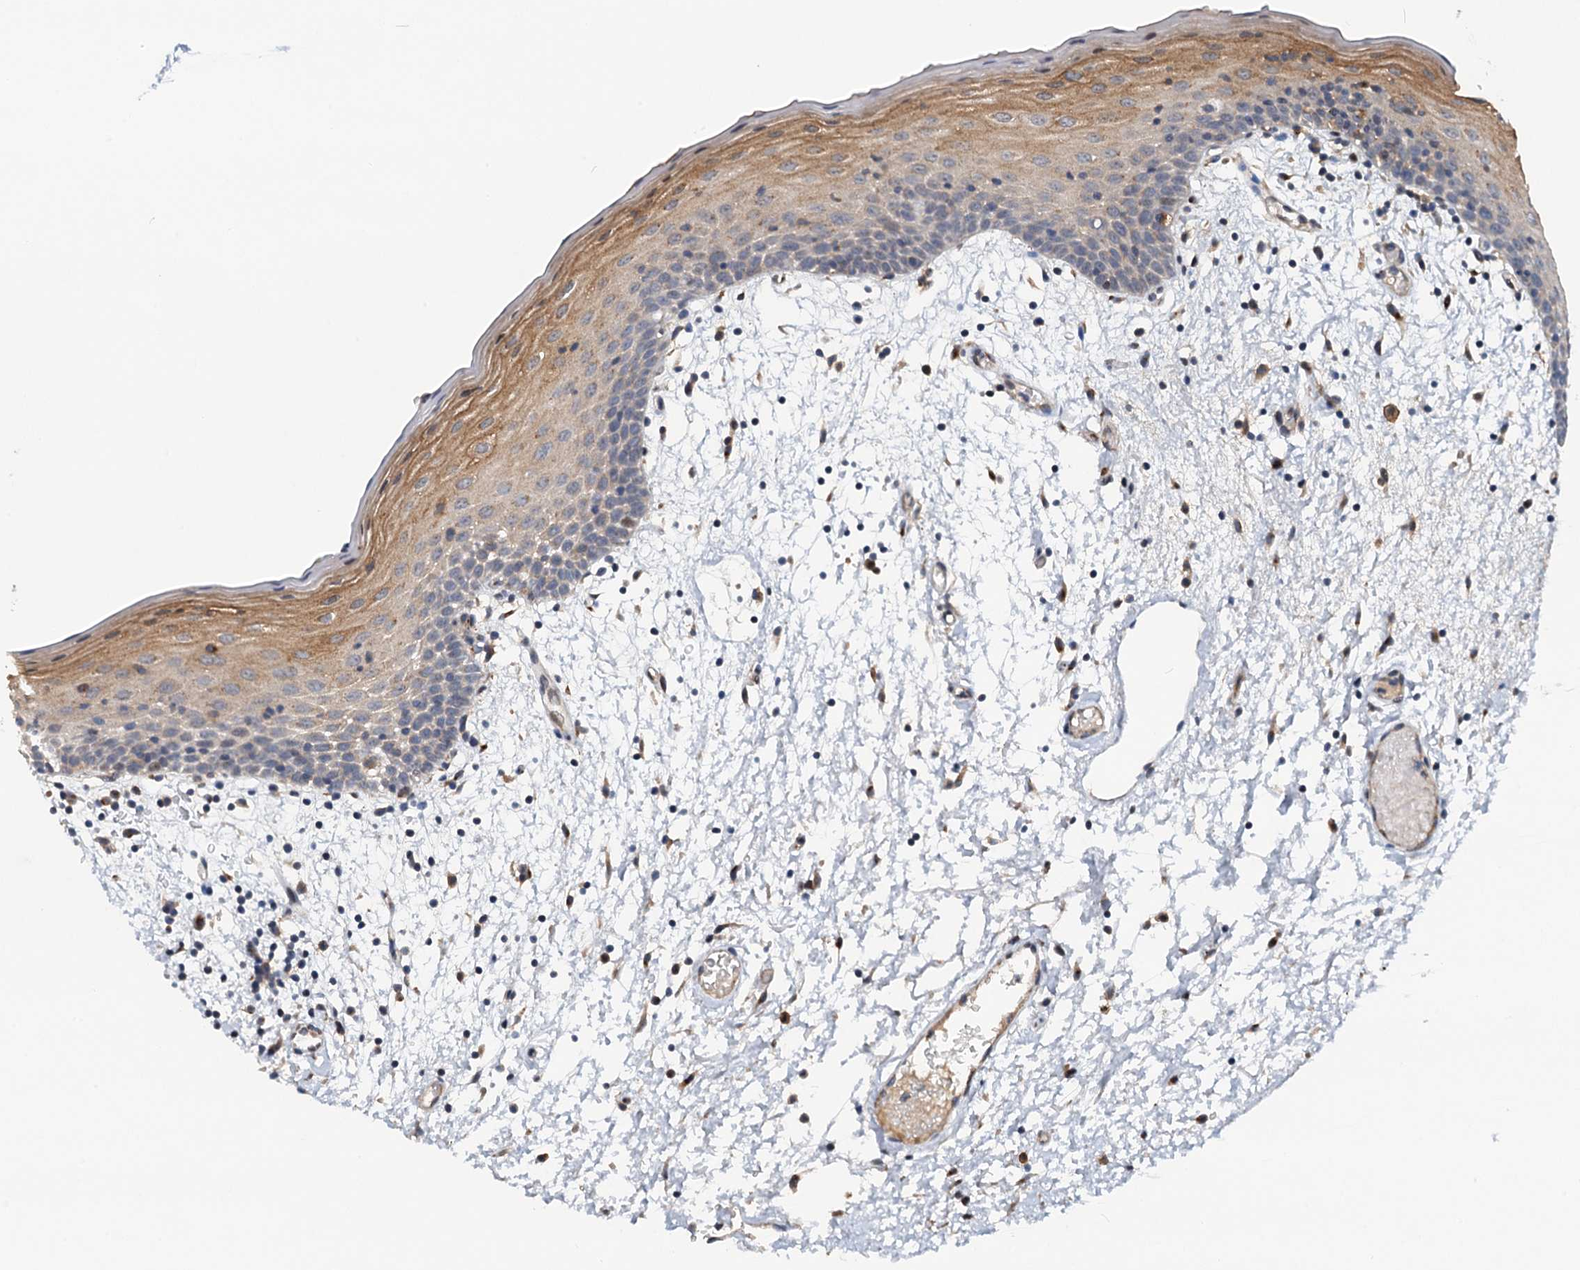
{"staining": {"intensity": "moderate", "quantity": "25%-75%", "location": "cytoplasmic/membranous,nuclear"}, "tissue": "oral mucosa", "cell_type": "Squamous epithelial cells", "image_type": "normal", "snomed": [{"axis": "morphology", "description": "Normal tissue, NOS"}, {"axis": "topography", "description": "Skeletal muscle"}, {"axis": "topography", "description": "Oral tissue"}, {"axis": "topography", "description": "Salivary gland"}, {"axis": "topography", "description": "Peripheral nerve tissue"}], "caption": "IHC of benign oral mucosa demonstrates medium levels of moderate cytoplasmic/membranous,nuclear positivity in about 25%-75% of squamous epithelial cells. The staining was performed using DAB to visualize the protein expression in brown, while the nuclei were stained in blue with hematoxylin (Magnification: 20x).", "gene": "NBEA", "patient": {"sex": "male", "age": 54}}